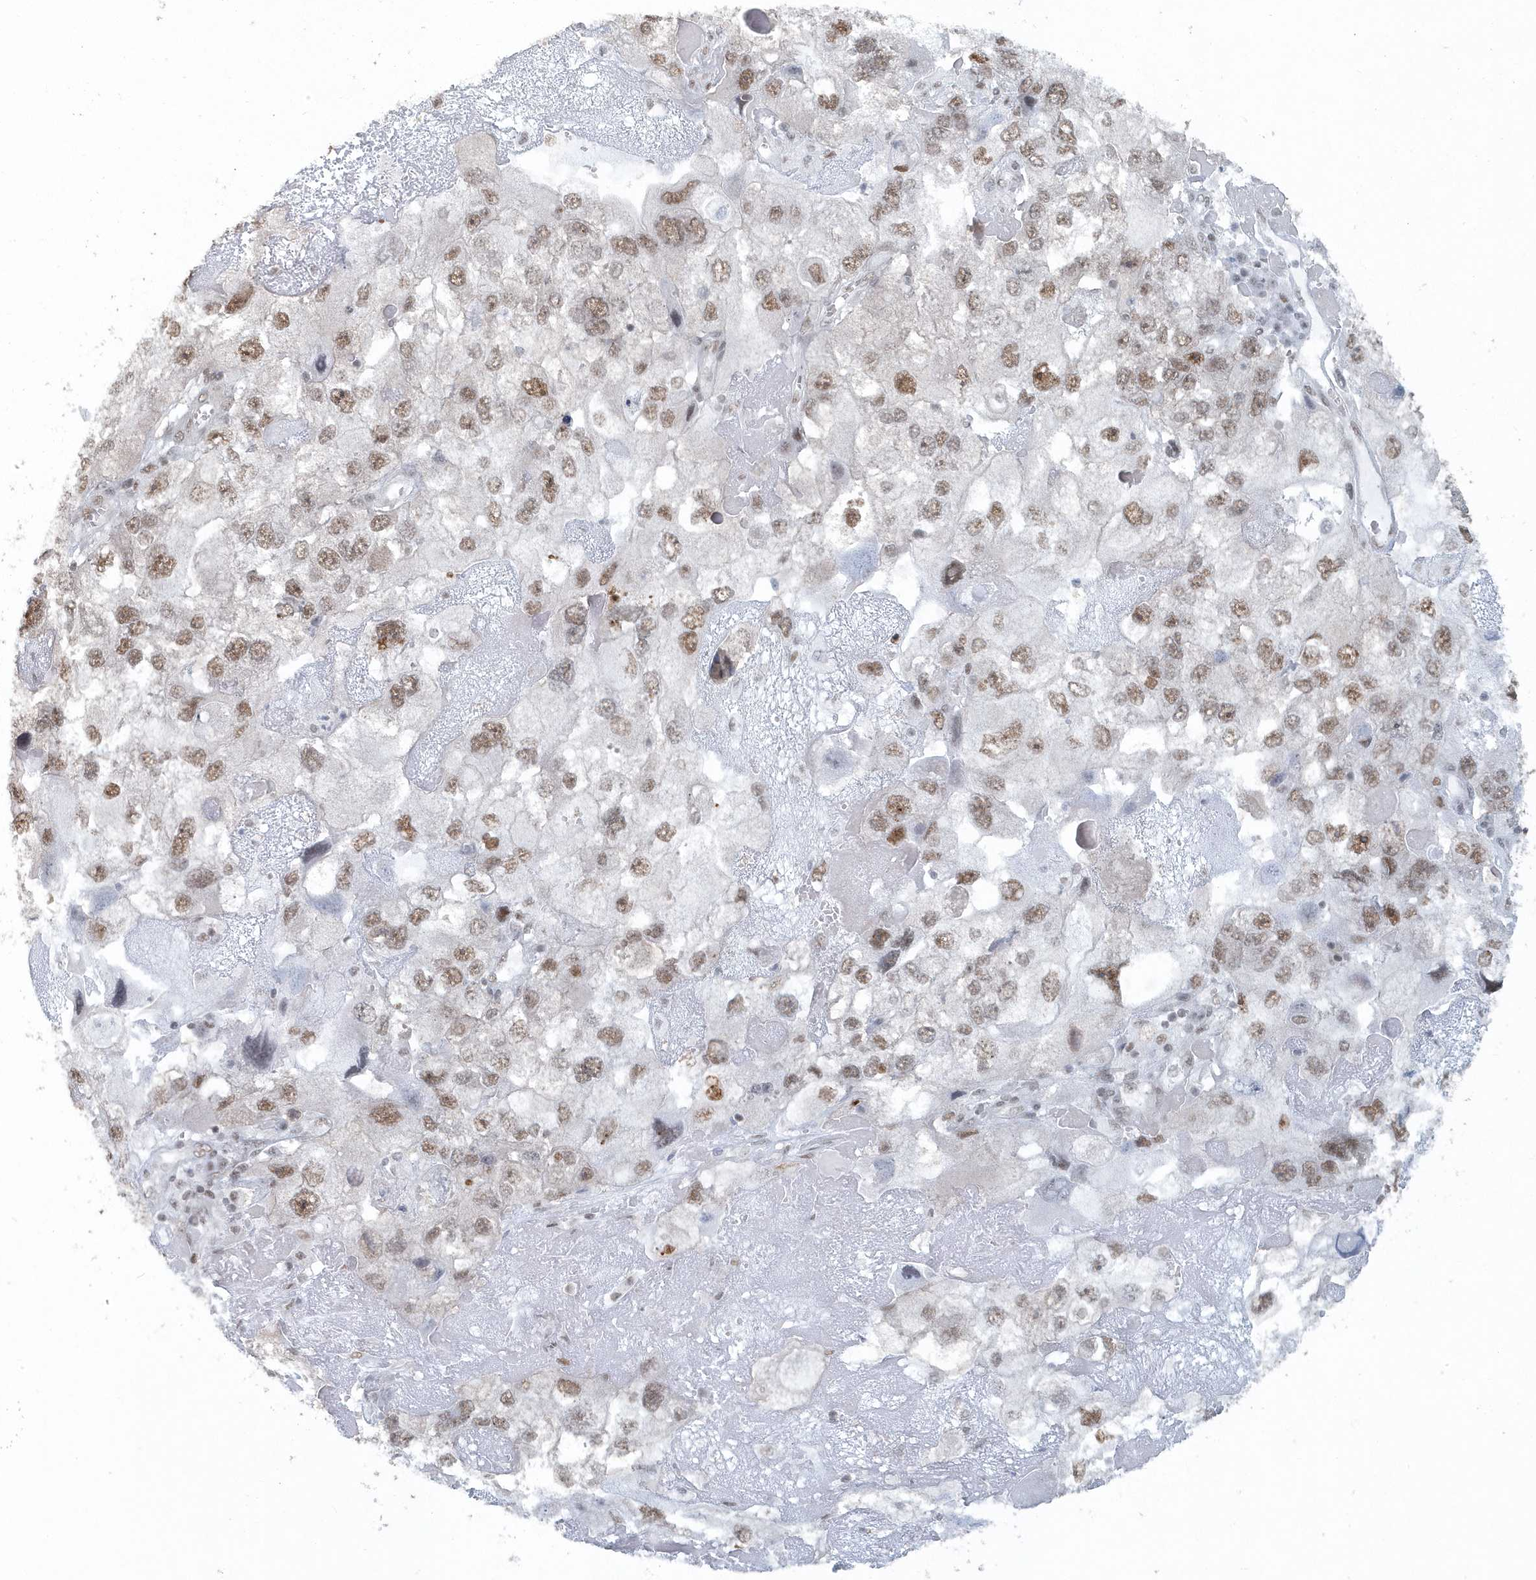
{"staining": {"intensity": "moderate", "quantity": ">75%", "location": "nuclear"}, "tissue": "endometrial cancer", "cell_type": "Tumor cells", "image_type": "cancer", "snomed": [{"axis": "morphology", "description": "Adenocarcinoma, NOS"}, {"axis": "topography", "description": "Endometrium"}], "caption": "Human endometrial cancer stained with a protein marker reveals moderate staining in tumor cells.", "gene": "YTHDC1", "patient": {"sex": "female", "age": 49}}